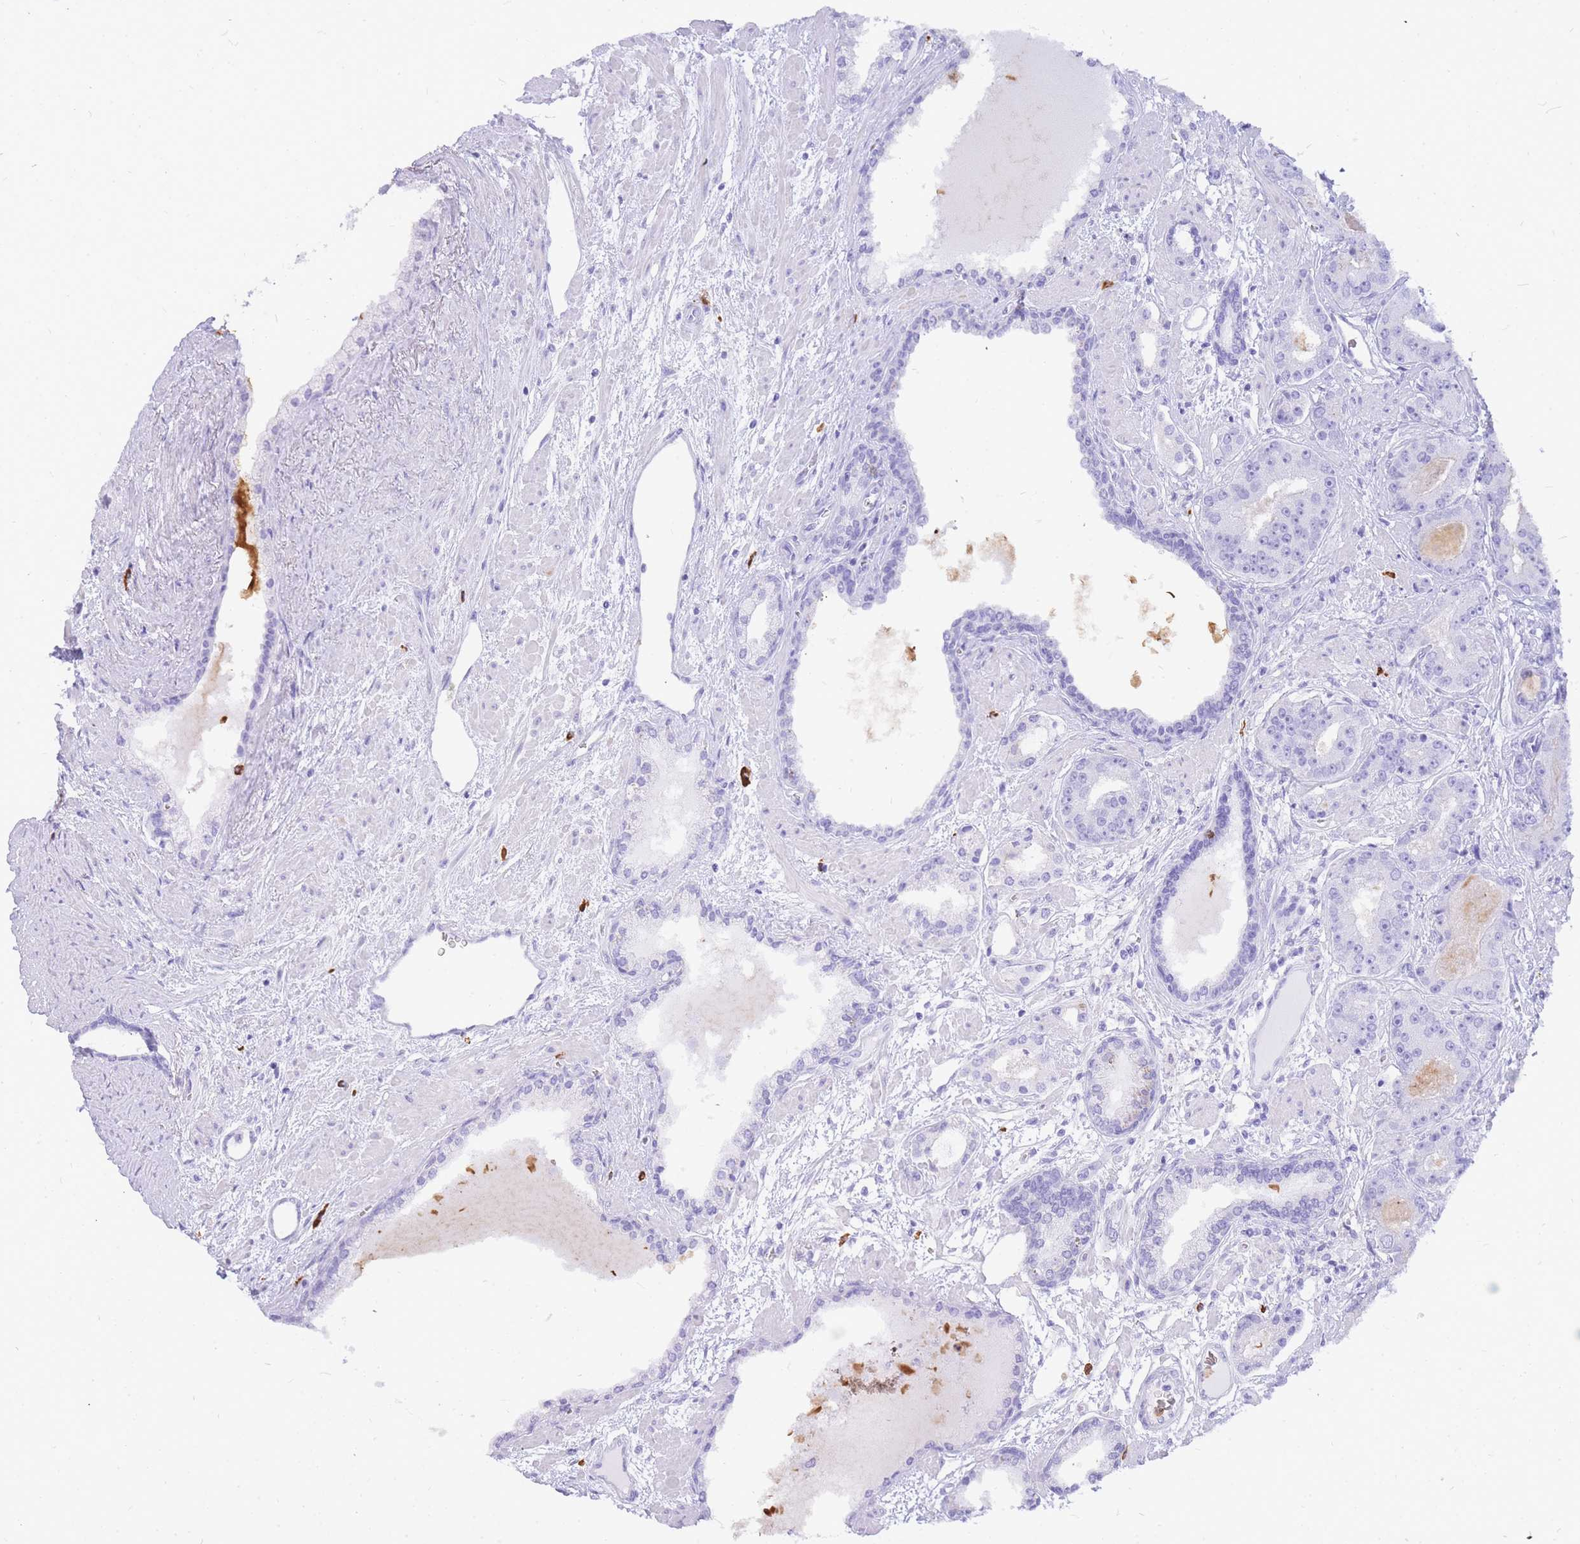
{"staining": {"intensity": "negative", "quantity": "none", "location": "none"}, "tissue": "prostate cancer", "cell_type": "Tumor cells", "image_type": "cancer", "snomed": [{"axis": "morphology", "description": "Adenocarcinoma, High grade"}, {"axis": "topography", "description": "Prostate"}], "caption": "Immunohistochemistry (IHC) image of adenocarcinoma (high-grade) (prostate) stained for a protein (brown), which shows no positivity in tumor cells. Brightfield microscopy of IHC stained with DAB (brown) and hematoxylin (blue), captured at high magnification.", "gene": "HERC1", "patient": {"sex": "male", "age": 71}}